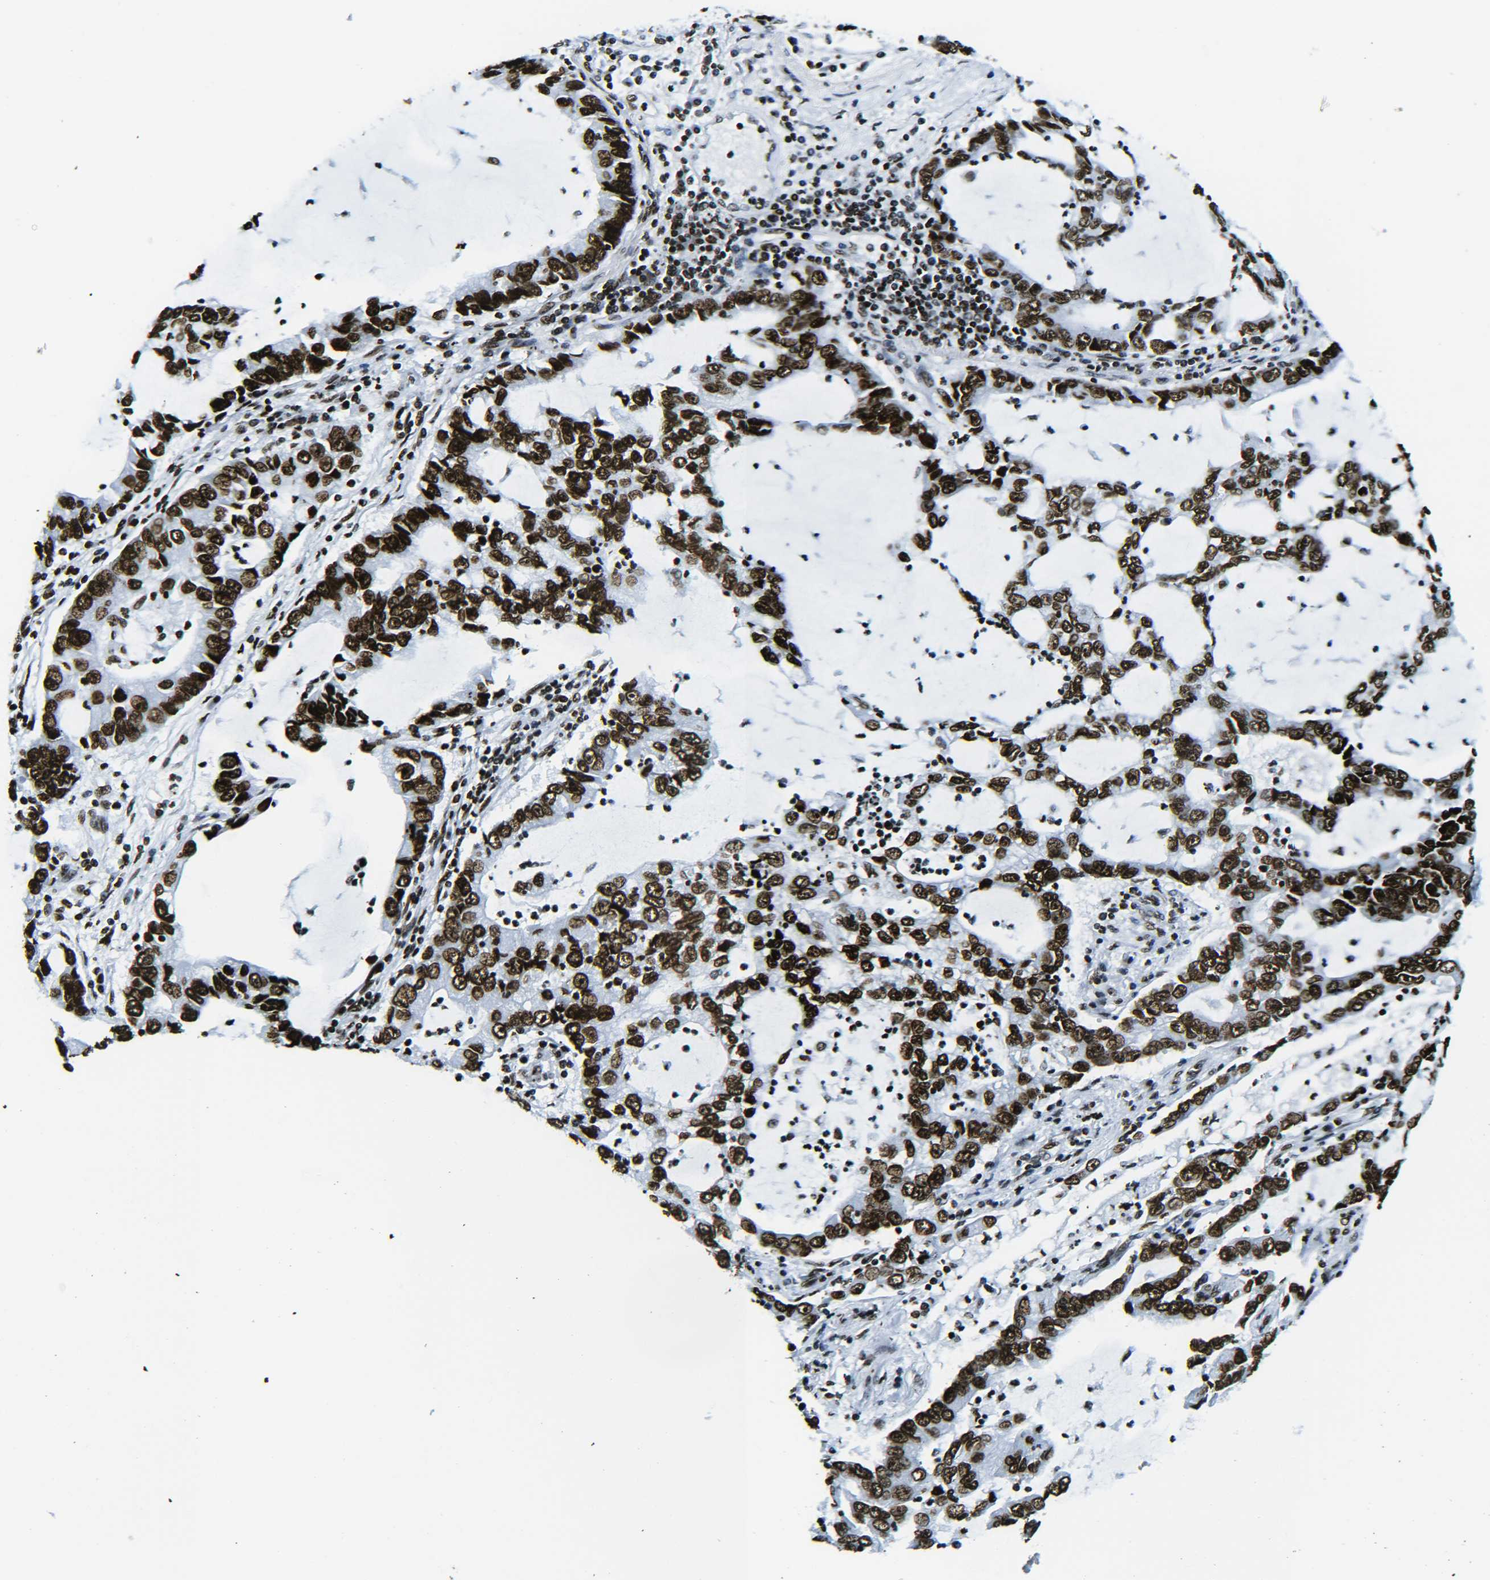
{"staining": {"intensity": "strong", "quantity": ">75%", "location": "nuclear"}, "tissue": "lung cancer", "cell_type": "Tumor cells", "image_type": "cancer", "snomed": [{"axis": "morphology", "description": "Adenocarcinoma, NOS"}, {"axis": "topography", "description": "Lung"}], "caption": "Protein staining reveals strong nuclear positivity in approximately >75% of tumor cells in lung cancer. (DAB (3,3'-diaminobenzidine) IHC with brightfield microscopy, high magnification).", "gene": "H2AX", "patient": {"sex": "female", "age": 51}}